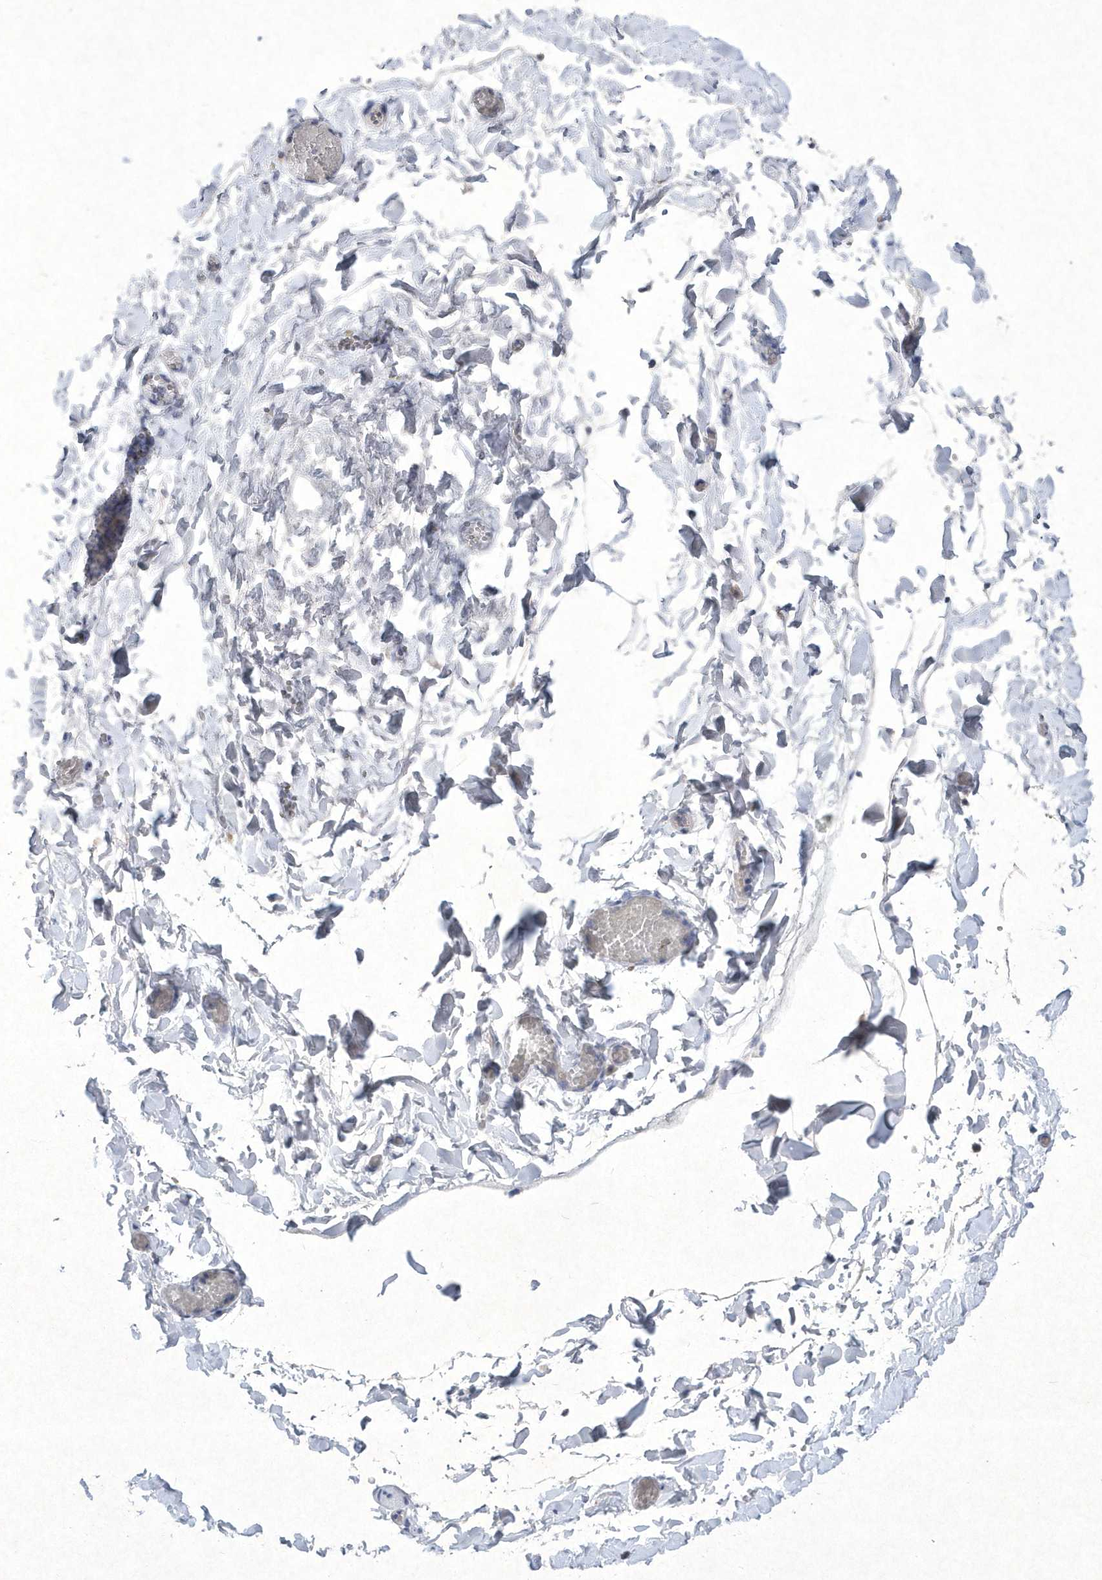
{"staining": {"intensity": "negative", "quantity": "none", "location": "none"}, "tissue": "adipose tissue", "cell_type": "Adipocytes", "image_type": "normal", "snomed": [{"axis": "morphology", "description": "Normal tissue, NOS"}, {"axis": "topography", "description": "Gallbladder"}, {"axis": "topography", "description": "Peripheral nerve tissue"}], "caption": "DAB immunohistochemical staining of benign adipose tissue demonstrates no significant expression in adipocytes.", "gene": "BHLHA15", "patient": {"sex": "male", "age": 38}}